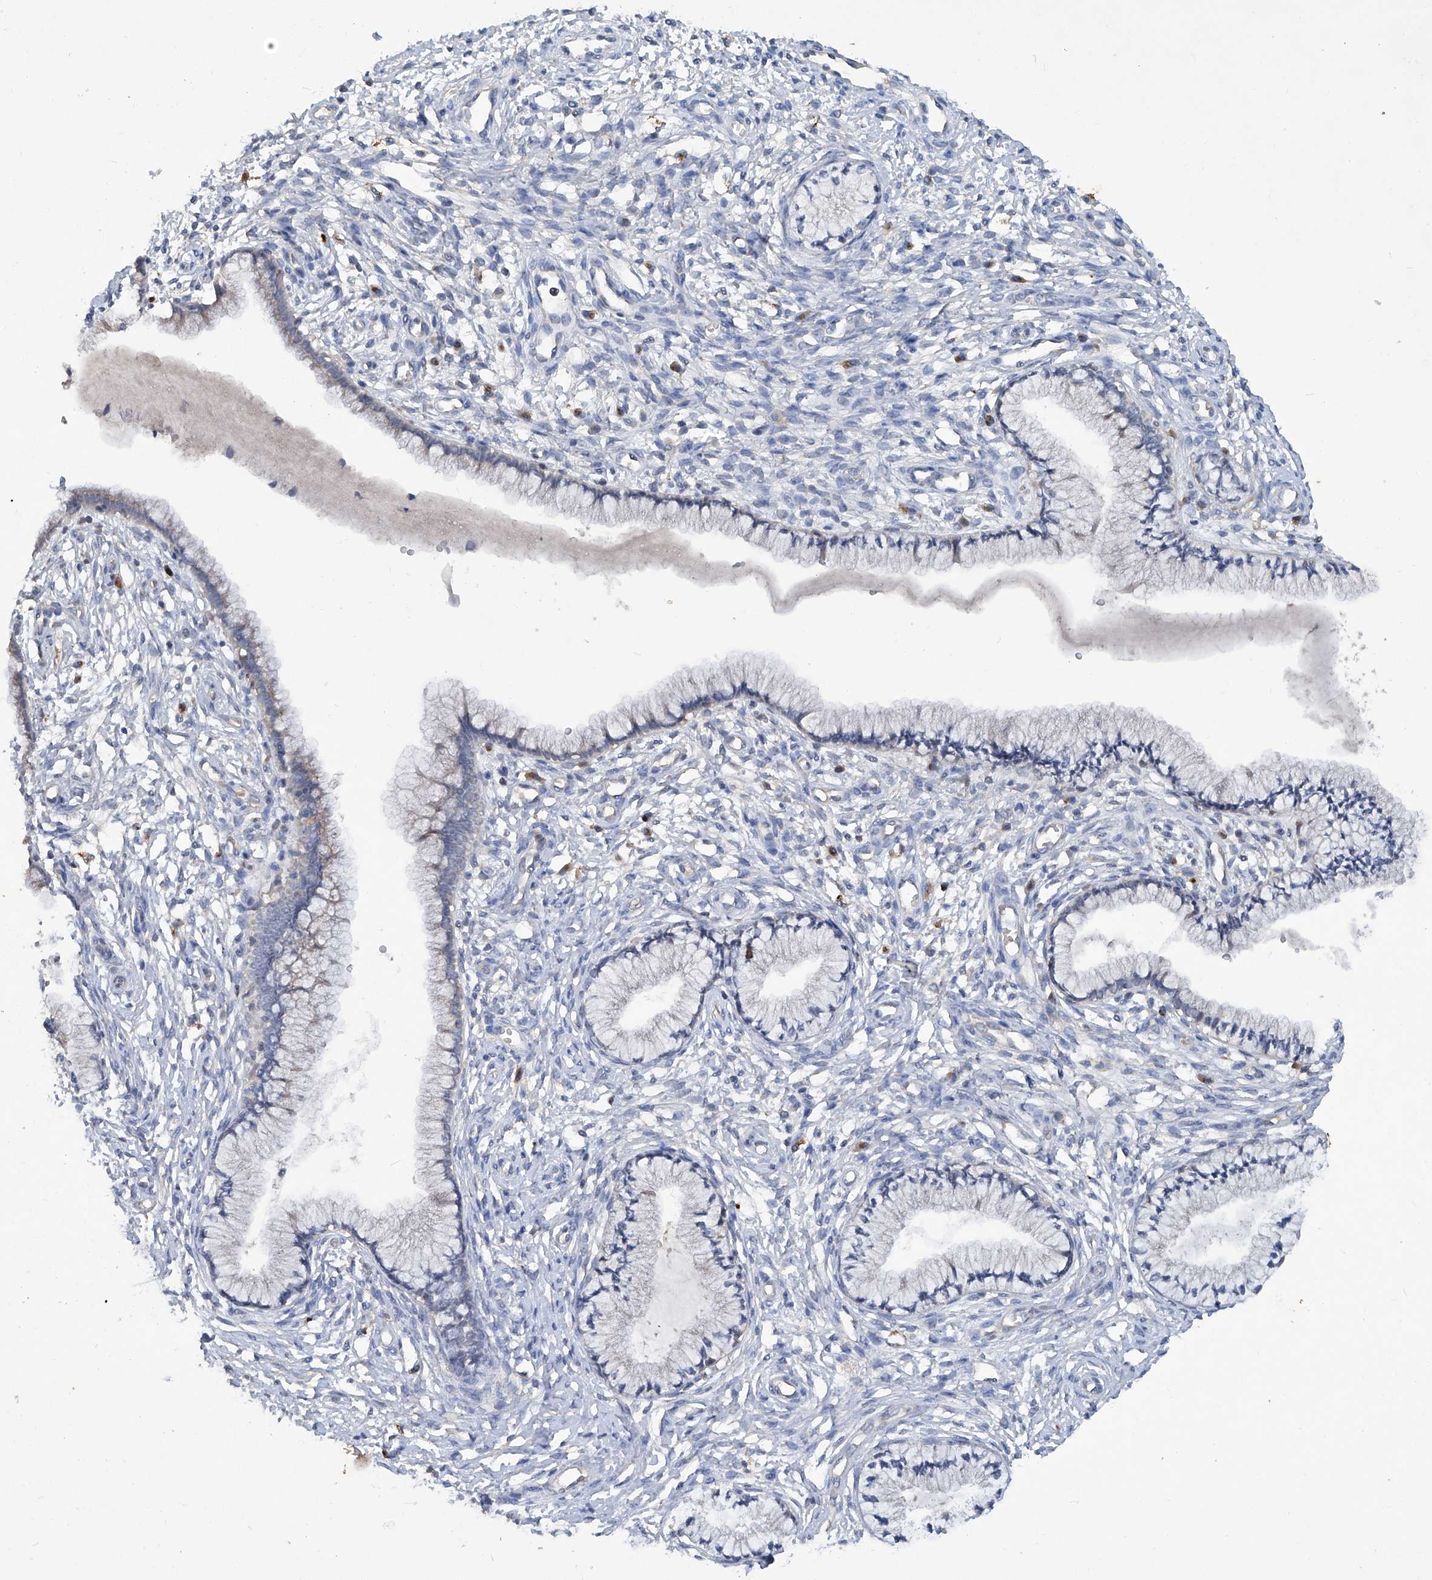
{"staining": {"intensity": "negative", "quantity": "none", "location": "none"}, "tissue": "cervix", "cell_type": "Glandular cells", "image_type": "normal", "snomed": [{"axis": "morphology", "description": "Normal tissue, NOS"}, {"axis": "topography", "description": "Cervix"}], "caption": "Immunohistochemistry image of unremarkable human cervix stained for a protein (brown), which exhibits no positivity in glandular cells.", "gene": "PCSK5", "patient": {"sex": "female", "age": 36}}